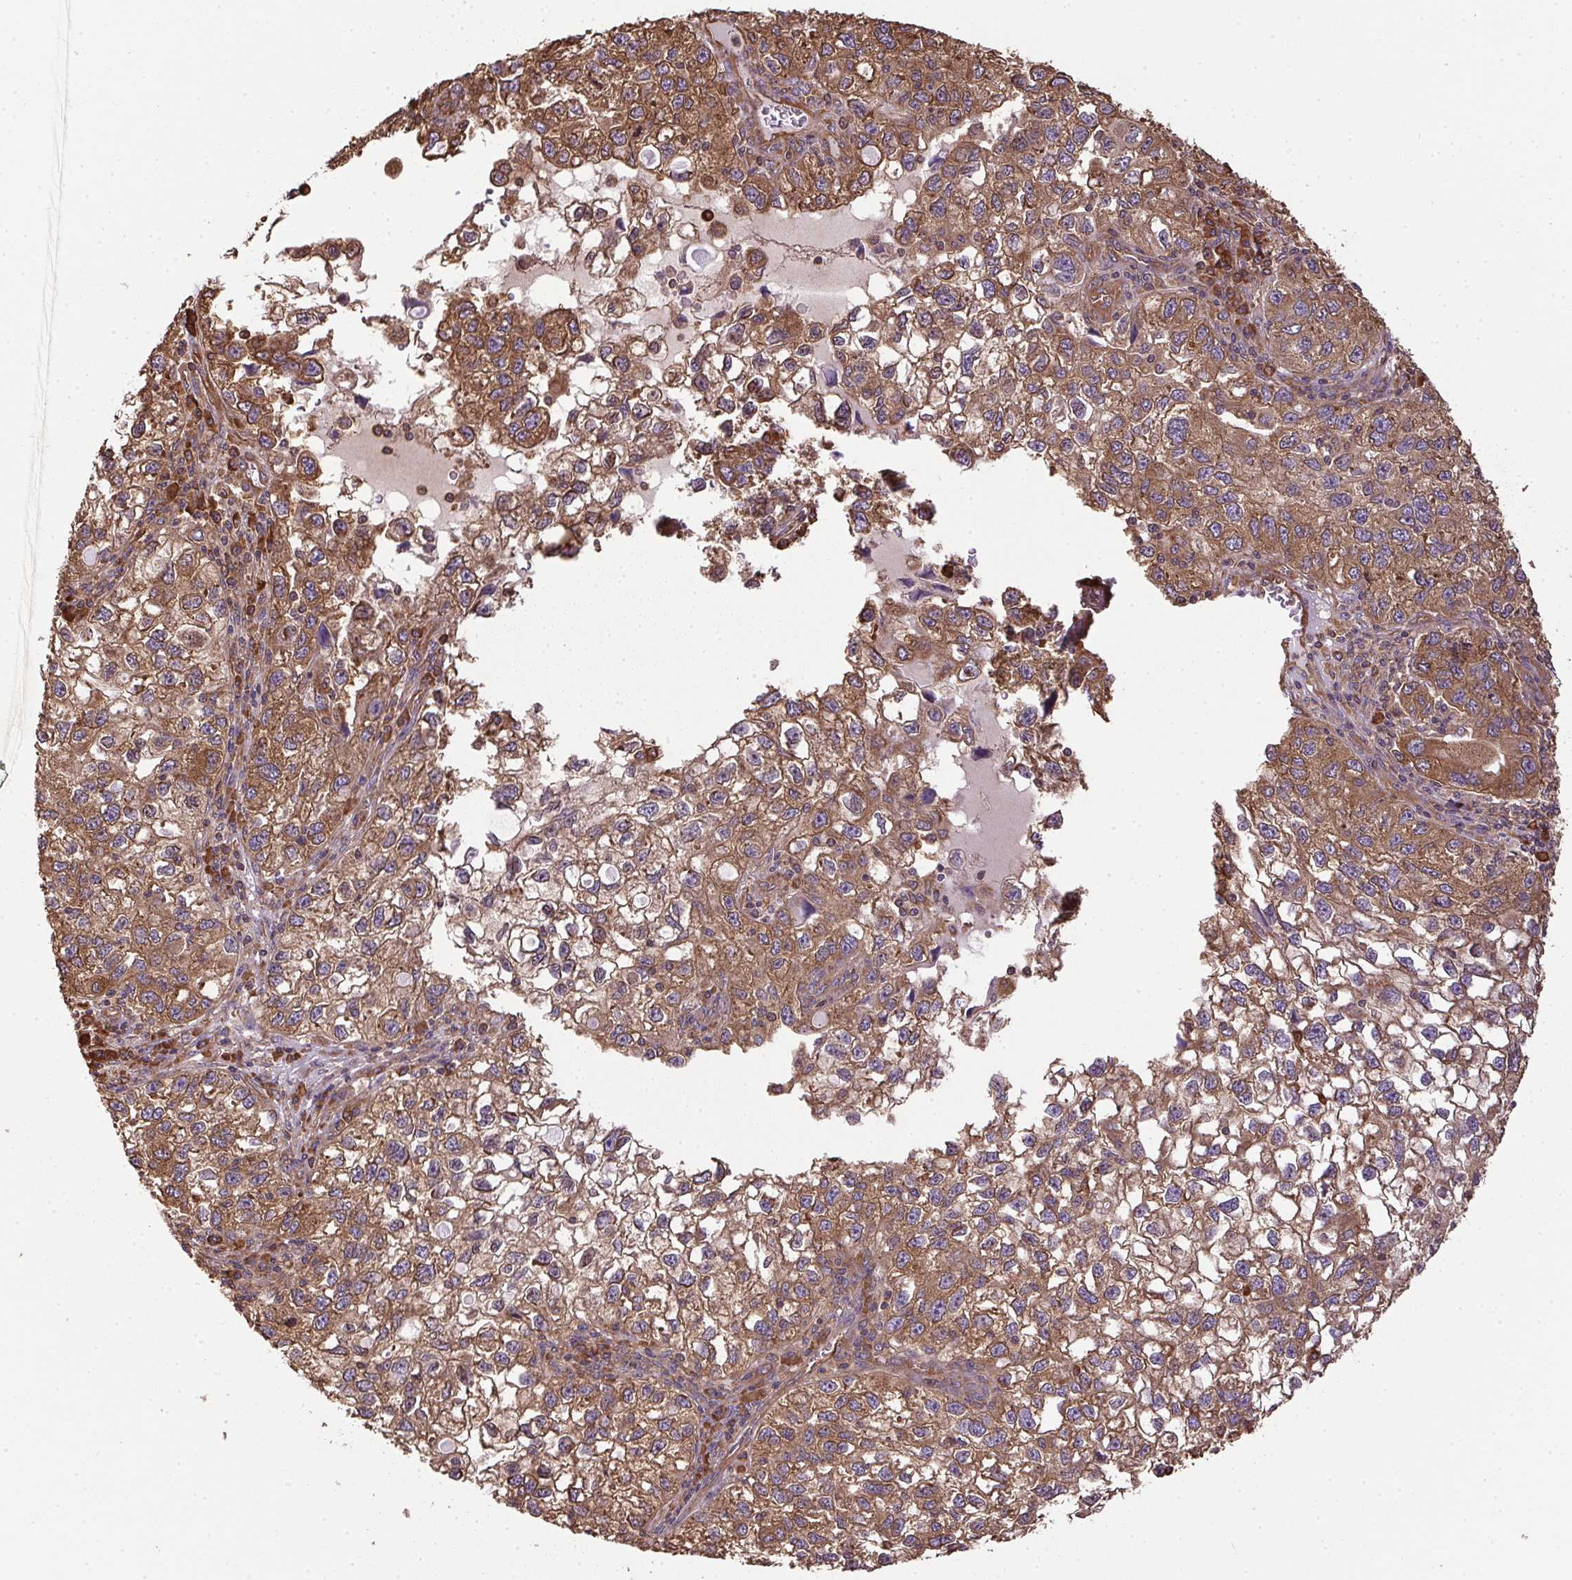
{"staining": {"intensity": "strong", "quantity": ">75%", "location": "cytoplasmic/membranous"}, "tissue": "cervical cancer", "cell_type": "Tumor cells", "image_type": "cancer", "snomed": [{"axis": "morphology", "description": "Squamous cell carcinoma, NOS"}, {"axis": "topography", "description": "Cervix"}], "caption": "Immunohistochemistry (IHC) staining of cervical cancer, which displays high levels of strong cytoplasmic/membranous staining in approximately >75% of tumor cells indicating strong cytoplasmic/membranous protein positivity. The staining was performed using DAB (brown) for protein detection and nuclei were counterstained in hematoxylin (blue).", "gene": "EIF2S1", "patient": {"sex": "female", "age": 55}}